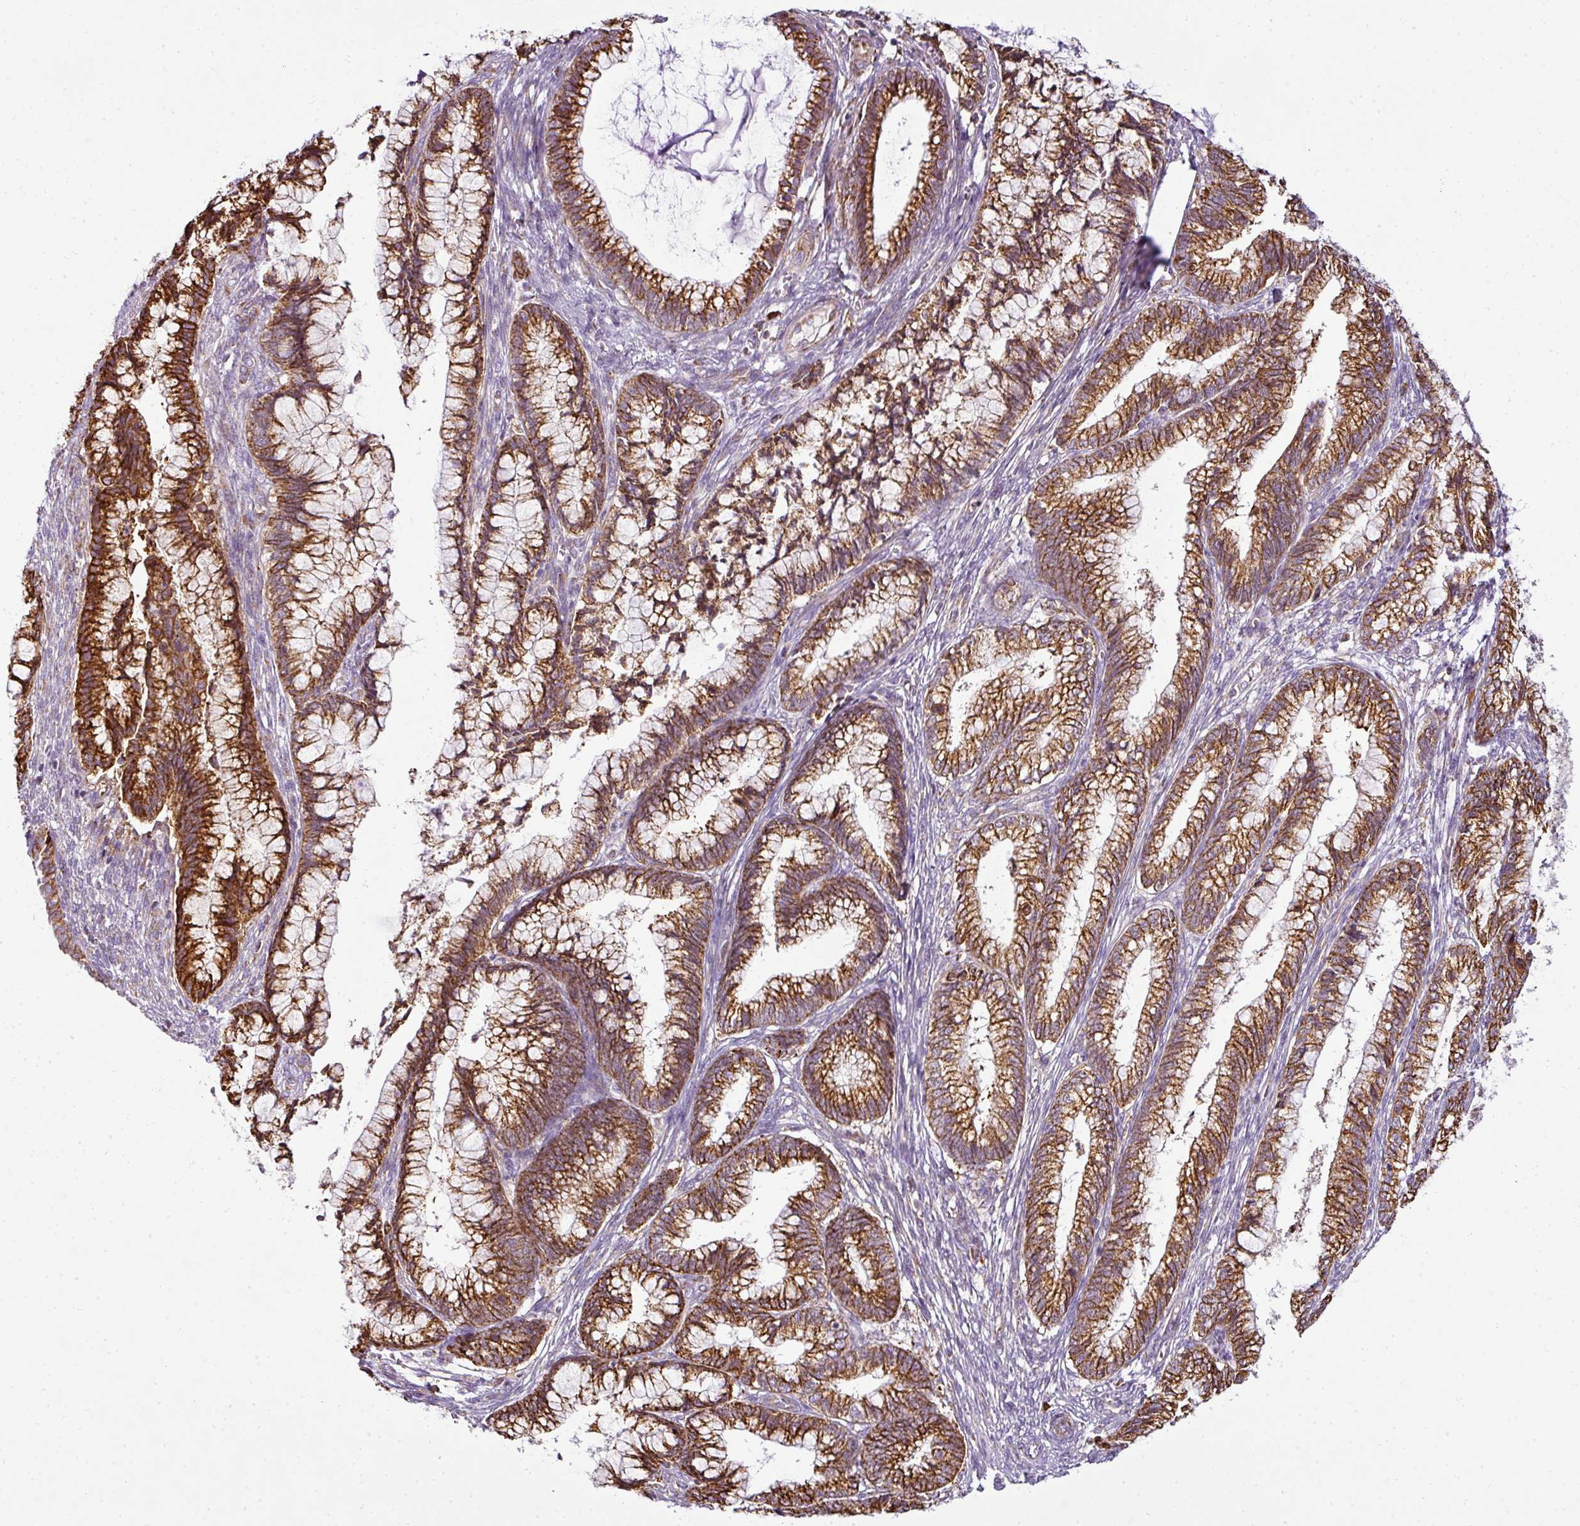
{"staining": {"intensity": "strong", "quantity": ">75%", "location": "cytoplasmic/membranous"}, "tissue": "cervical cancer", "cell_type": "Tumor cells", "image_type": "cancer", "snomed": [{"axis": "morphology", "description": "Adenocarcinoma, NOS"}, {"axis": "topography", "description": "Cervix"}], "caption": "Adenocarcinoma (cervical) was stained to show a protein in brown. There is high levels of strong cytoplasmic/membranous positivity in about >75% of tumor cells.", "gene": "ANKRD18A", "patient": {"sex": "female", "age": 44}}